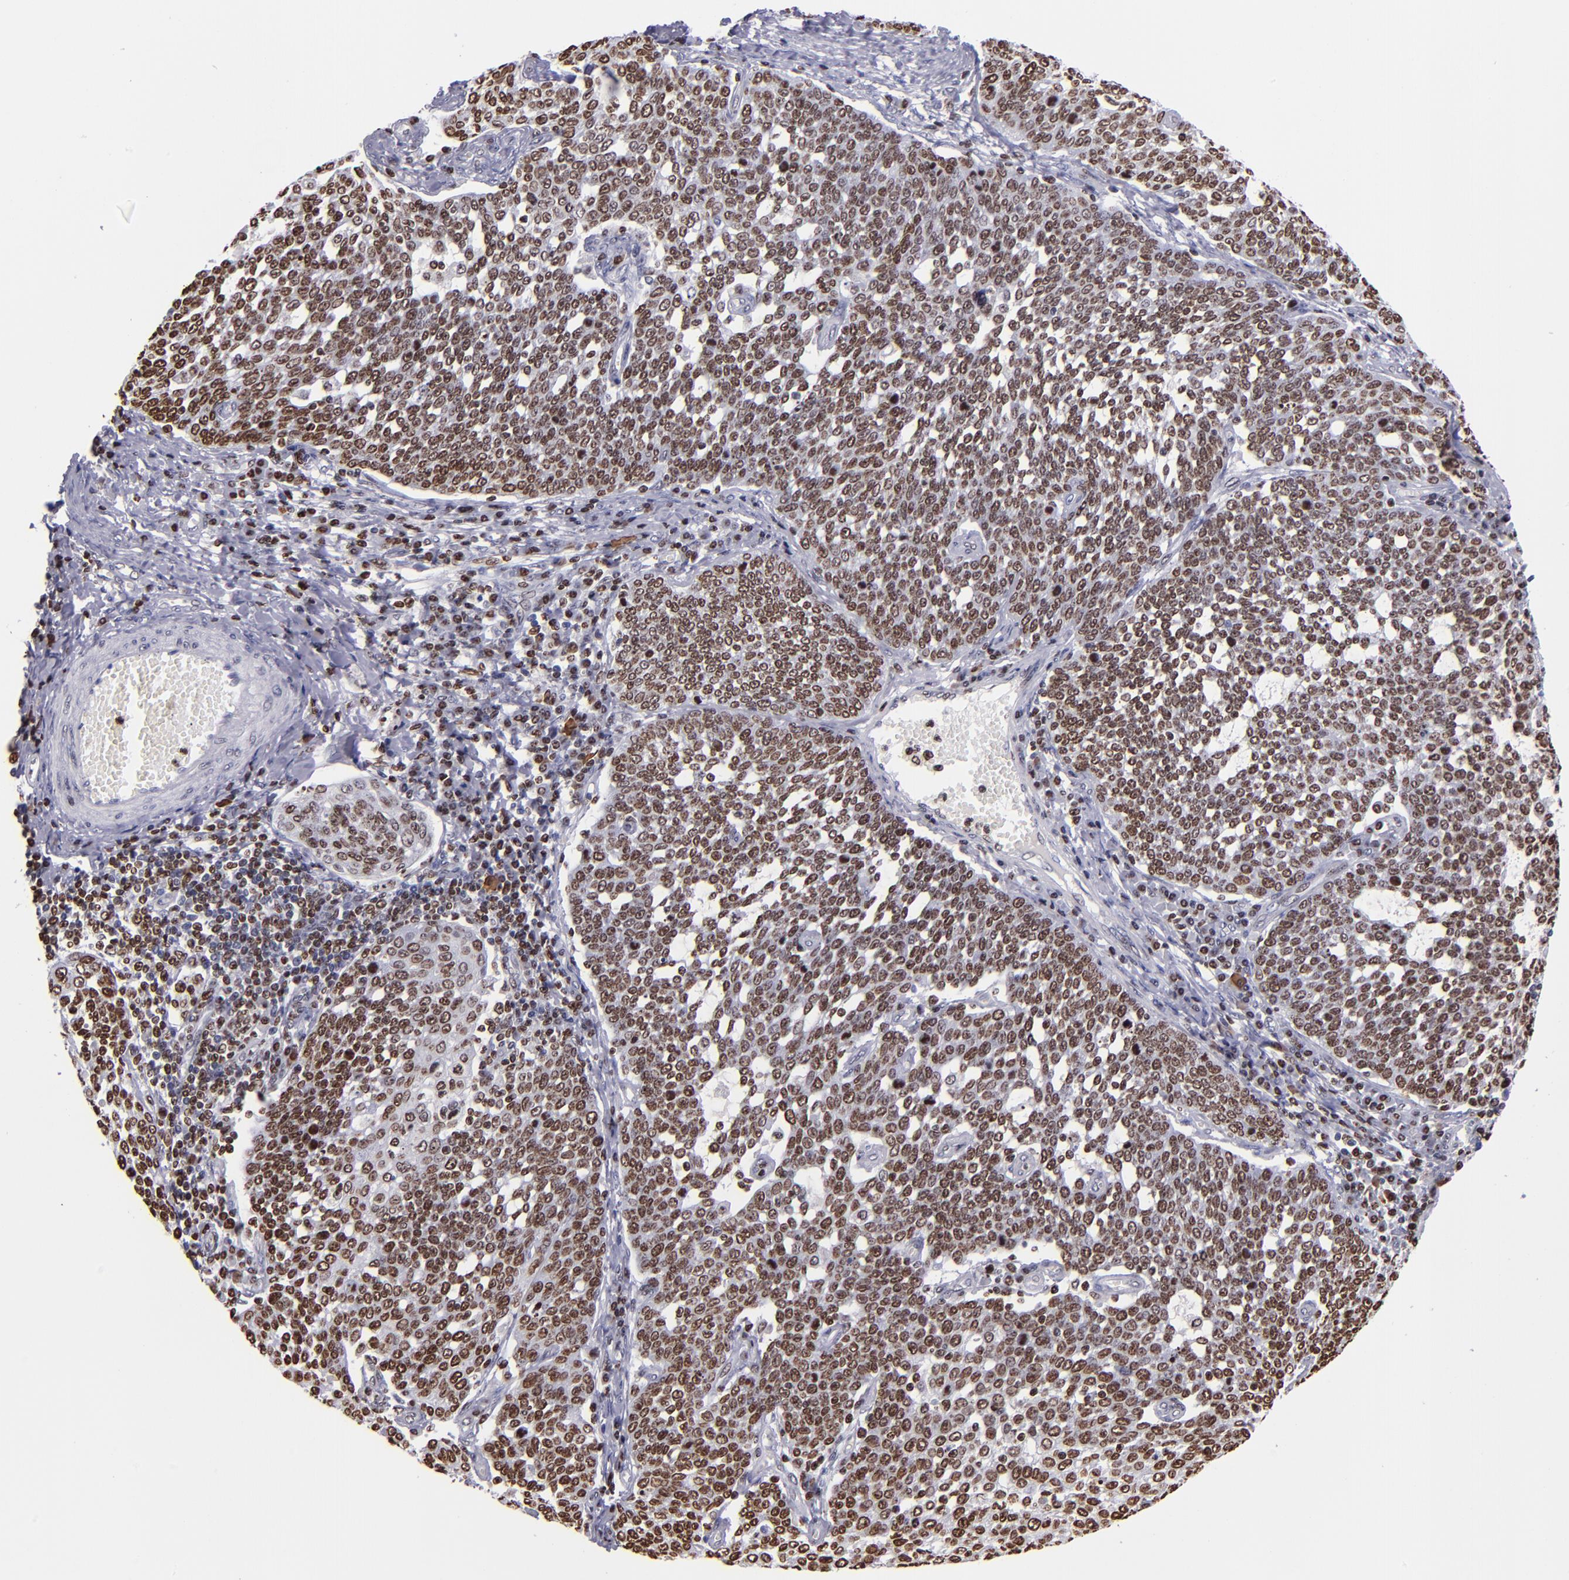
{"staining": {"intensity": "strong", "quantity": ">75%", "location": "nuclear"}, "tissue": "cervical cancer", "cell_type": "Tumor cells", "image_type": "cancer", "snomed": [{"axis": "morphology", "description": "Squamous cell carcinoma, NOS"}, {"axis": "topography", "description": "Cervix"}], "caption": "Immunohistochemistry (IHC) histopathology image of neoplastic tissue: human cervical cancer (squamous cell carcinoma) stained using immunohistochemistry shows high levels of strong protein expression localized specifically in the nuclear of tumor cells, appearing as a nuclear brown color.", "gene": "CDKL5", "patient": {"sex": "female", "age": 34}}